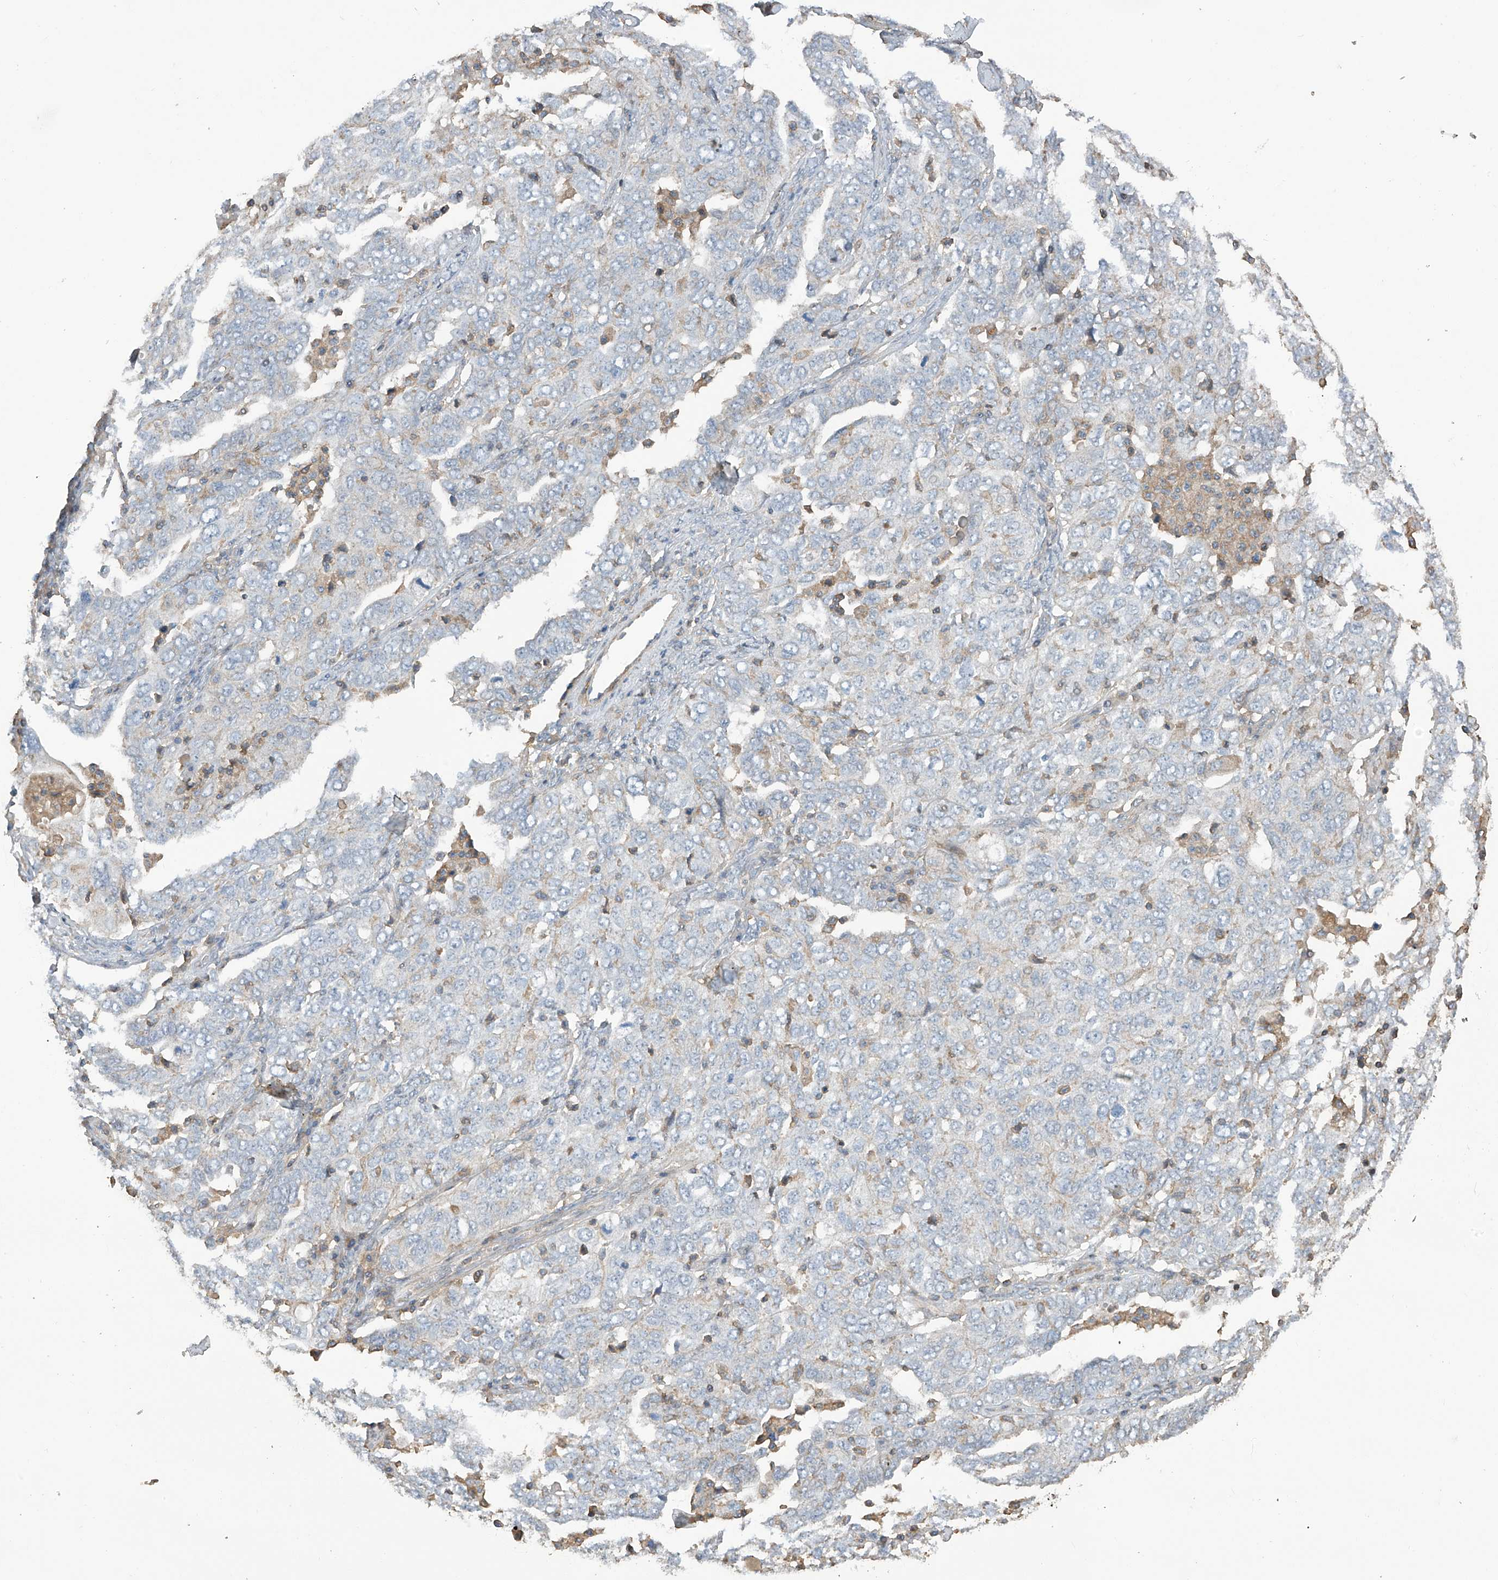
{"staining": {"intensity": "negative", "quantity": "none", "location": "none"}, "tissue": "ovarian cancer", "cell_type": "Tumor cells", "image_type": "cancer", "snomed": [{"axis": "morphology", "description": "Carcinoma, endometroid"}, {"axis": "topography", "description": "Ovary"}], "caption": "This is a photomicrograph of IHC staining of ovarian cancer (endometroid carcinoma), which shows no positivity in tumor cells.", "gene": "SLFN14", "patient": {"sex": "female", "age": 62}}